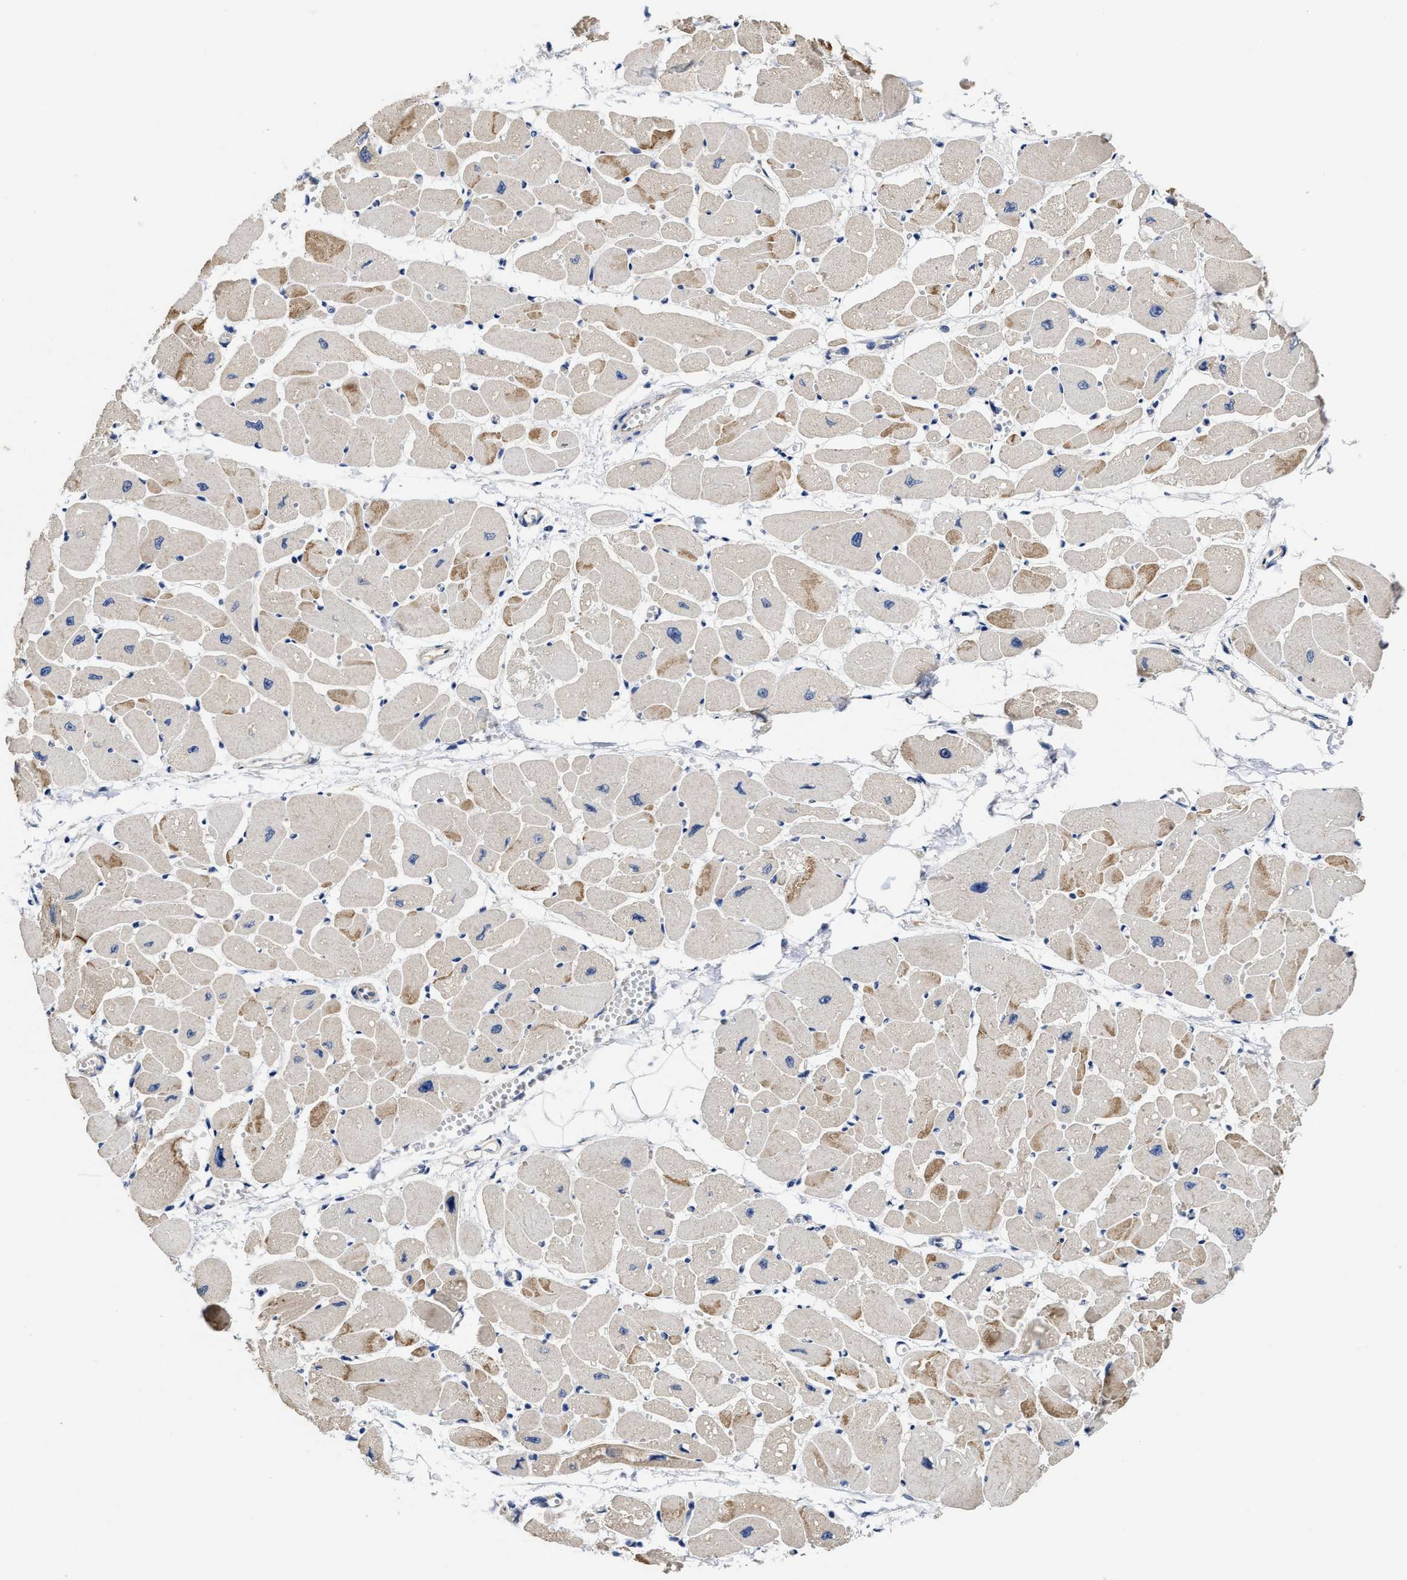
{"staining": {"intensity": "moderate", "quantity": "<25%", "location": "cytoplasmic/membranous"}, "tissue": "heart muscle", "cell_type": "Cardiomyocytes", "image_type": "normal", "snomed": [{"axis": "morphology", "description": "Normal tissue, NOS"}, {"axis": "topography", "description": "Heart"}], "caption": "Heart muscle stained for a protein (brown) shows moderate cytoplasmic/membranous positive positivity in about <25% of cardiomyocytes.", "gene": "TRAF6", "patient": {"sex": "female", "age": 54}}